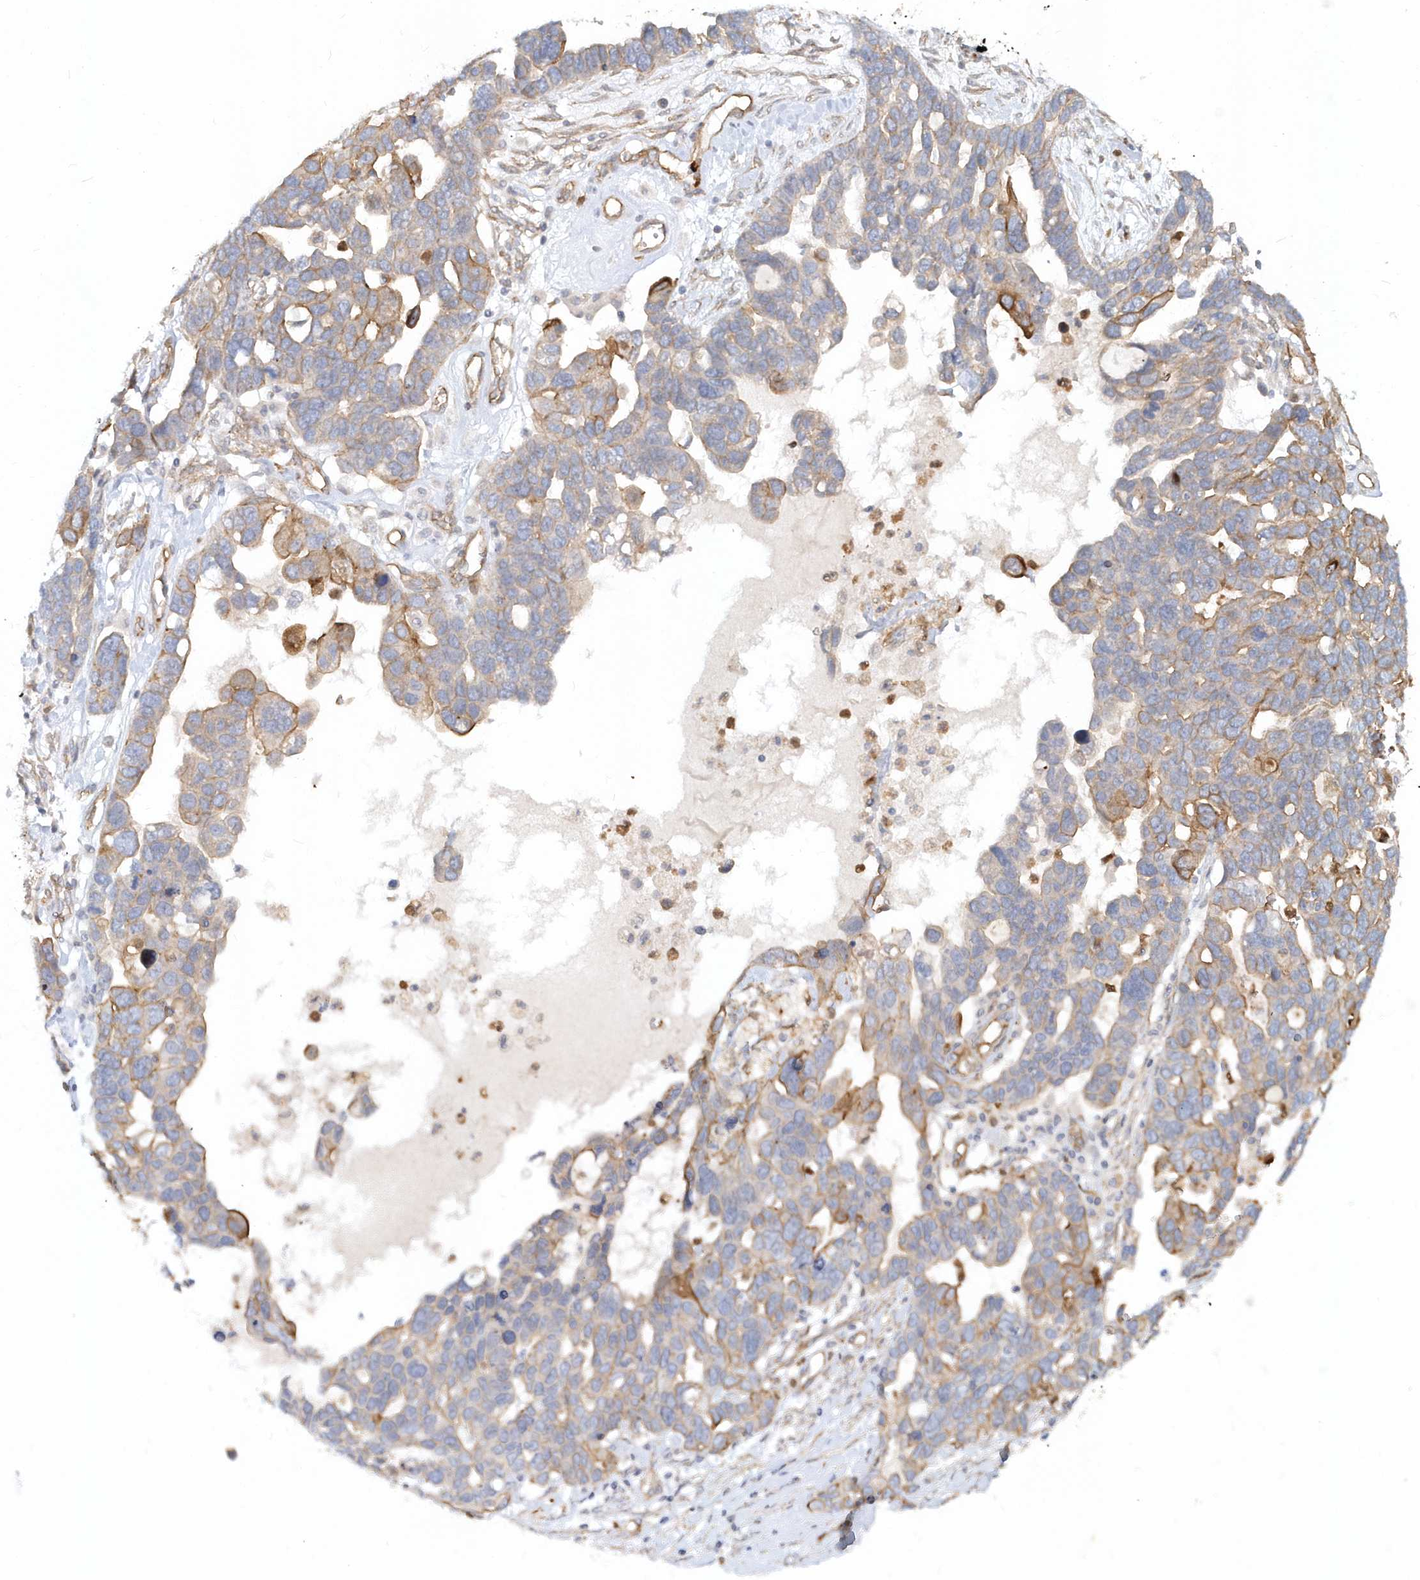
{"staining": {"intensity": "moderate", "quantity": "25%-75%", "location": "cytoplasmic/membranous"}, "tissue": "ovarian cancer", "cell_type": "Tumor cells", "image_type": "cancer", "snomed": [{"axis": "morphology", "description": "Cystadenocarcinoma, serous, NOS"}, {"axis": "topography", "description": "Ovary"}], "caption": "A high-resolution micrograph shows immunohistochemistry (IHC) staining of ovarian serous cystadenocarcinoma, which displays moderate cytoplasmic/membranous staining in approximately 25%-75% of tumor cells.", "gene": "DNAH1", "patient": {"sex": "female", "age": 54}}